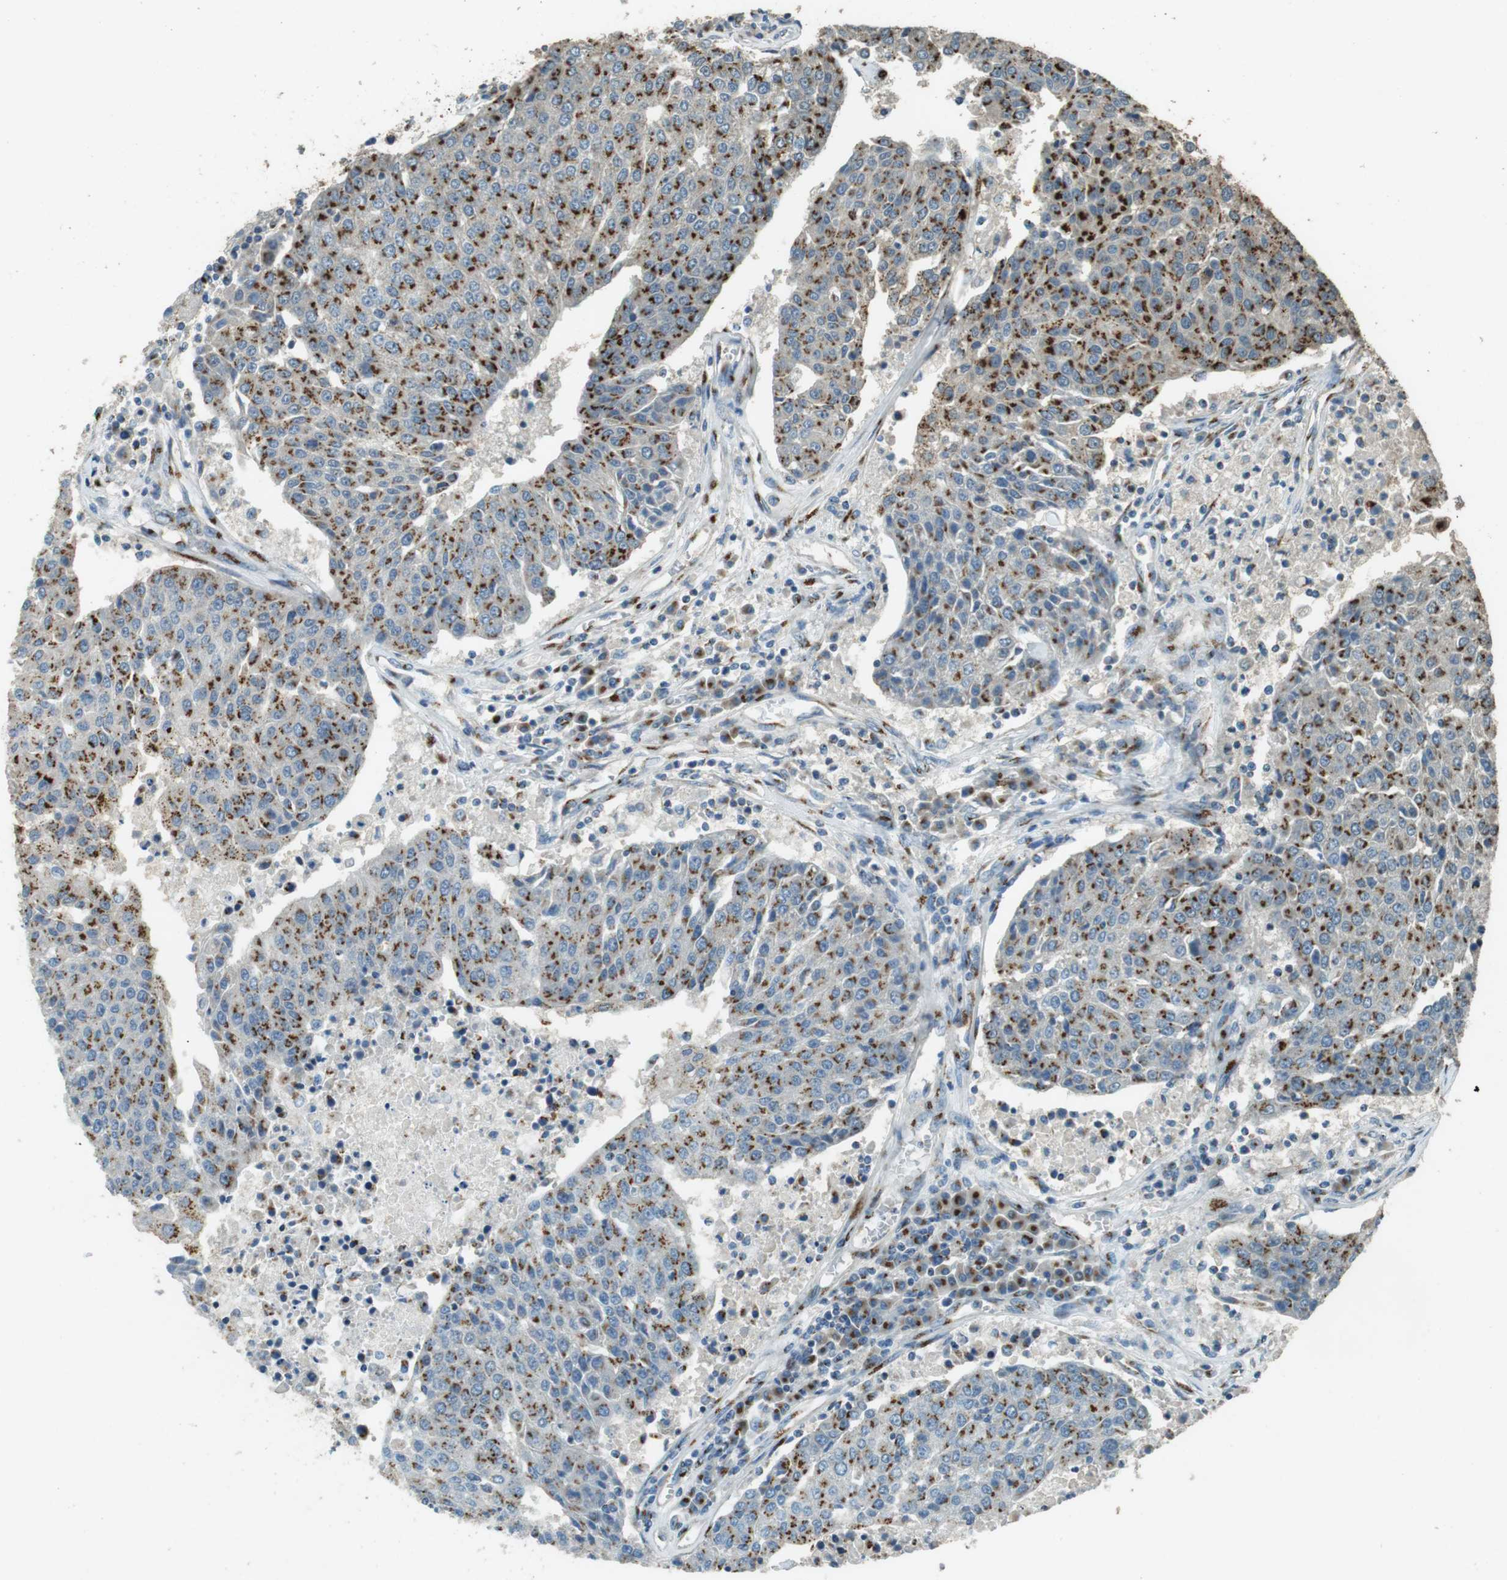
{"staining": {"intensity": "strong", "quantity": ">75%", "location": "cytoplasmic/membranous"}, "tissue": "urothelial cancer", "cell_type": "Tumor cells", "image_type": "cancer", "snomed": [{"axis": "morphology", "description": "Urothelial carcinoma, High grade"}, {"axis": "topography", "description": "Urinary bladder"}], "caption": "This image shows immunohistochemistry (IHC) staining of human urothelial cancer, with high strong cytoplasmic/membranous positivity in approximately >75% of tumor cells.", "gene": "TMEM115", "patient": {"sex": "female", "age": 85}}